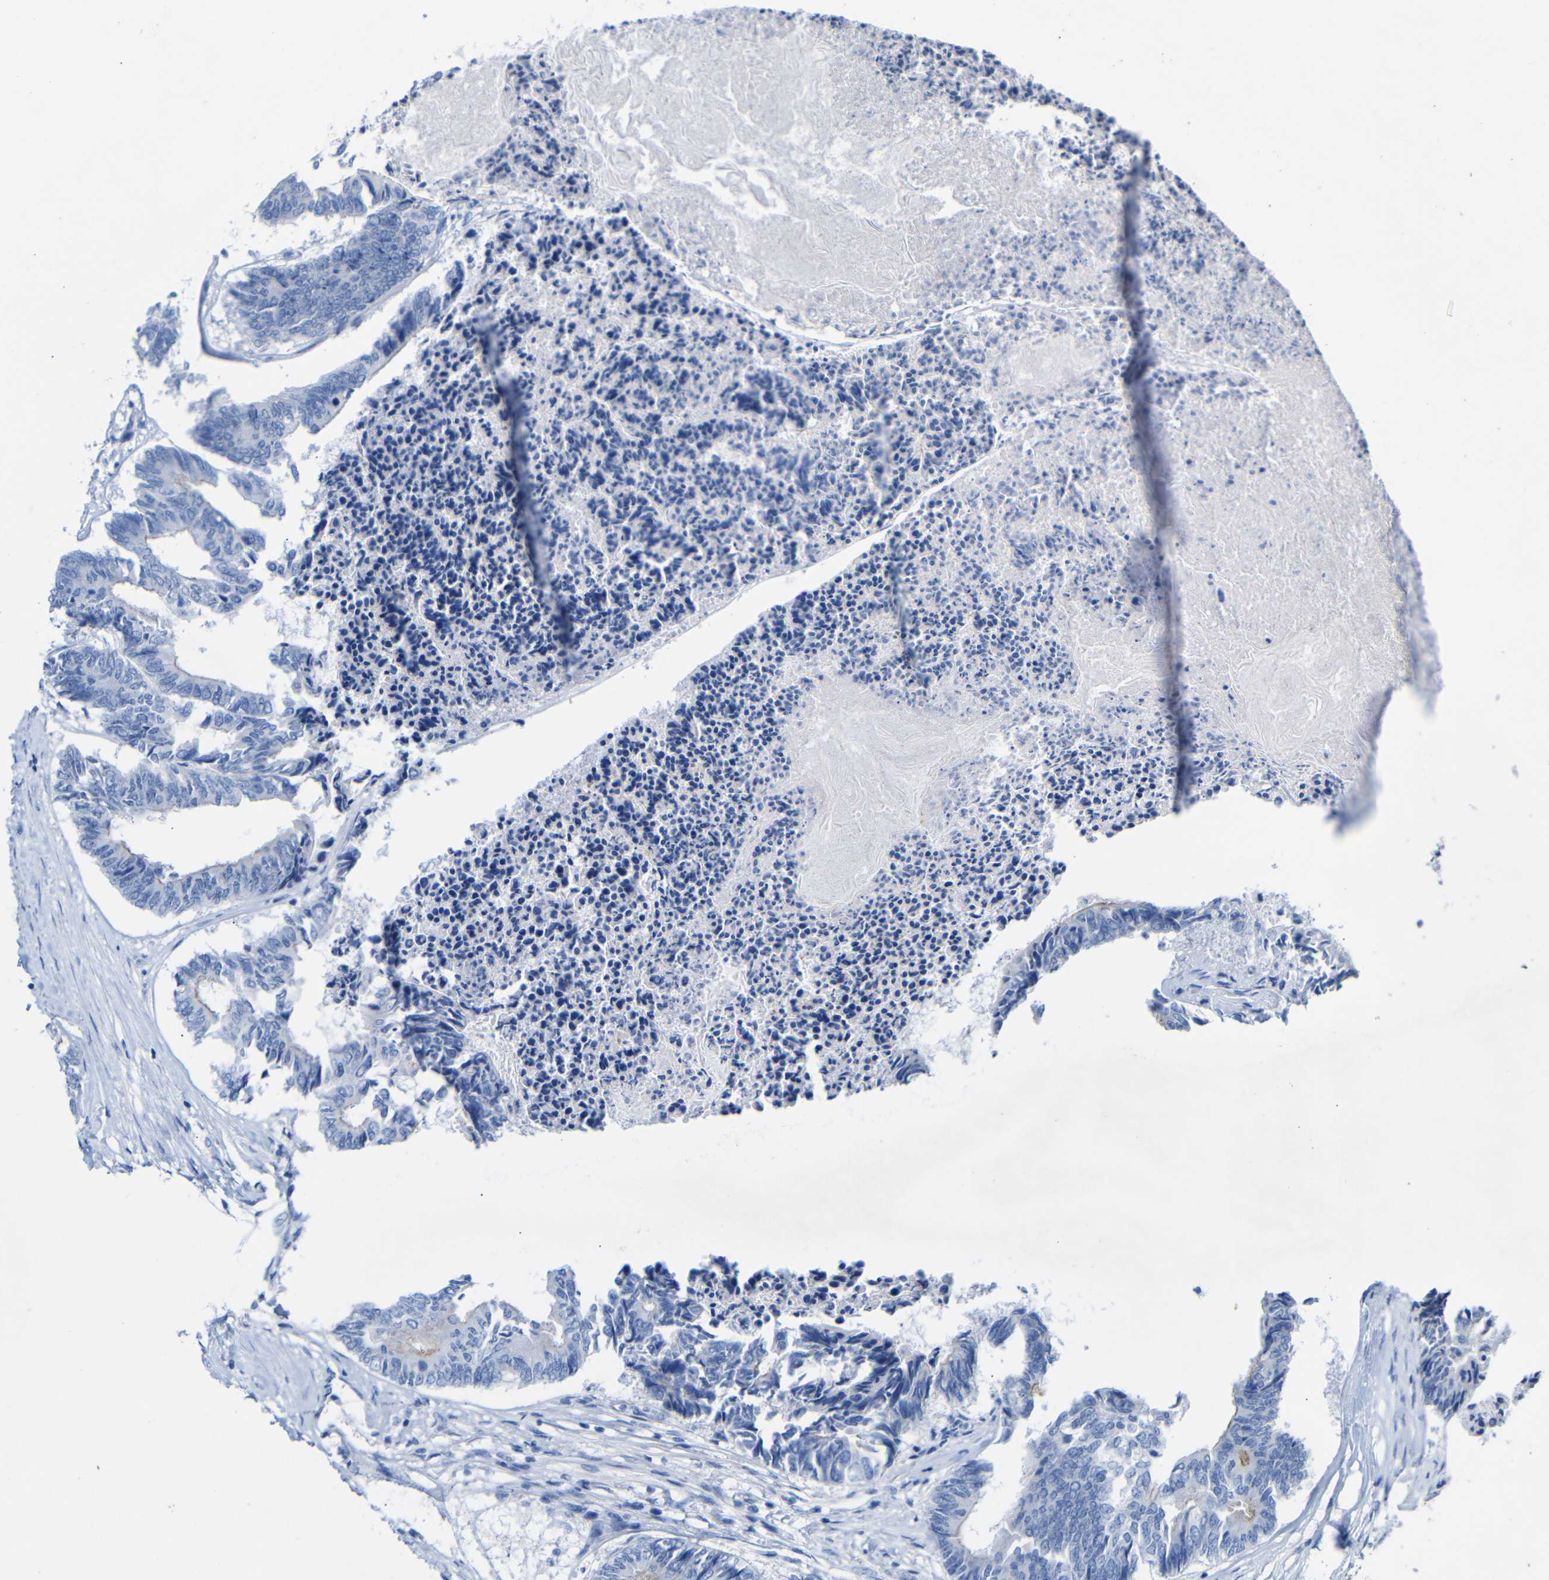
{"staining": {"intensity": "weak", "quantity": "<25%", "location": "cytoplasmic/membranous"}, "tissue": "colorectal cancer", "cell_type": "Tumor cells", "image_type": "cancer", "snomed": [{"axis": "morphology", "description": "Adenocarcinoma, NOS"}, {"axis": "topography", "description": "Rectum"}], "caption": "Colorectal cancer was stained to show a protein in brown. There is no significant positivity in tumor cells.", "gene": "CGNL1", "patient": {"sex": "male", "age": 63}}